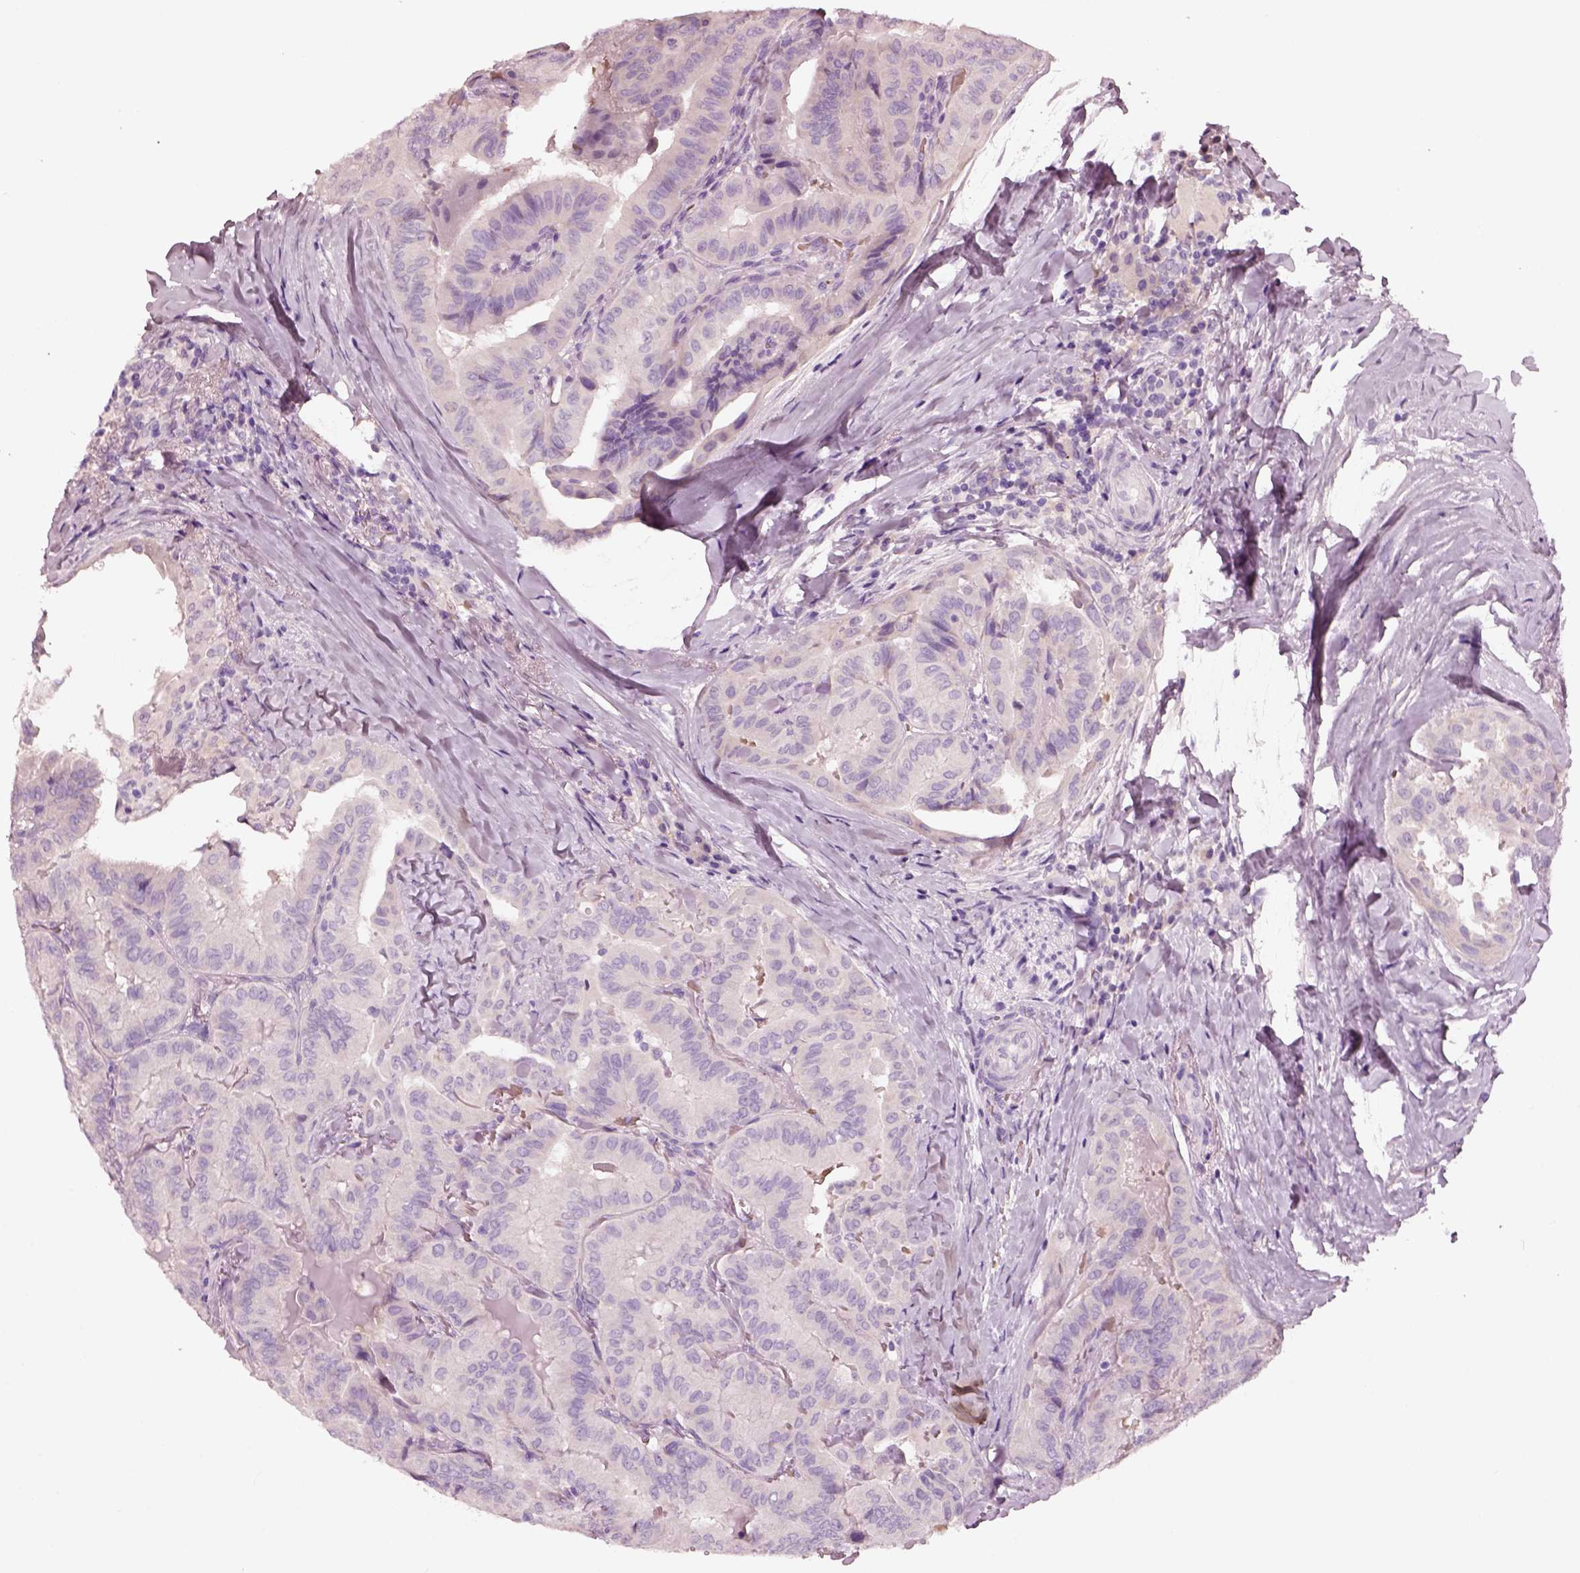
{"staining": {"intensity": "negative", "quantity": "none", "location": "none"}, "tissue": "thyroid cancer", "cell_type": "Tumor cells", "image_type": "cancer", "snomed": [{"axis": "morphology", "description": "Papillary adenocarcinoma, NOS"}, {"axis": "topography", "description": "Thyroid gland"}], "caption": "Thyroid cancer was stained to show a protein in brown. There is no significant staining in tumor cells.", "gene": "ELSPBP1", "patient": {"sex": "female", "age": 68}}